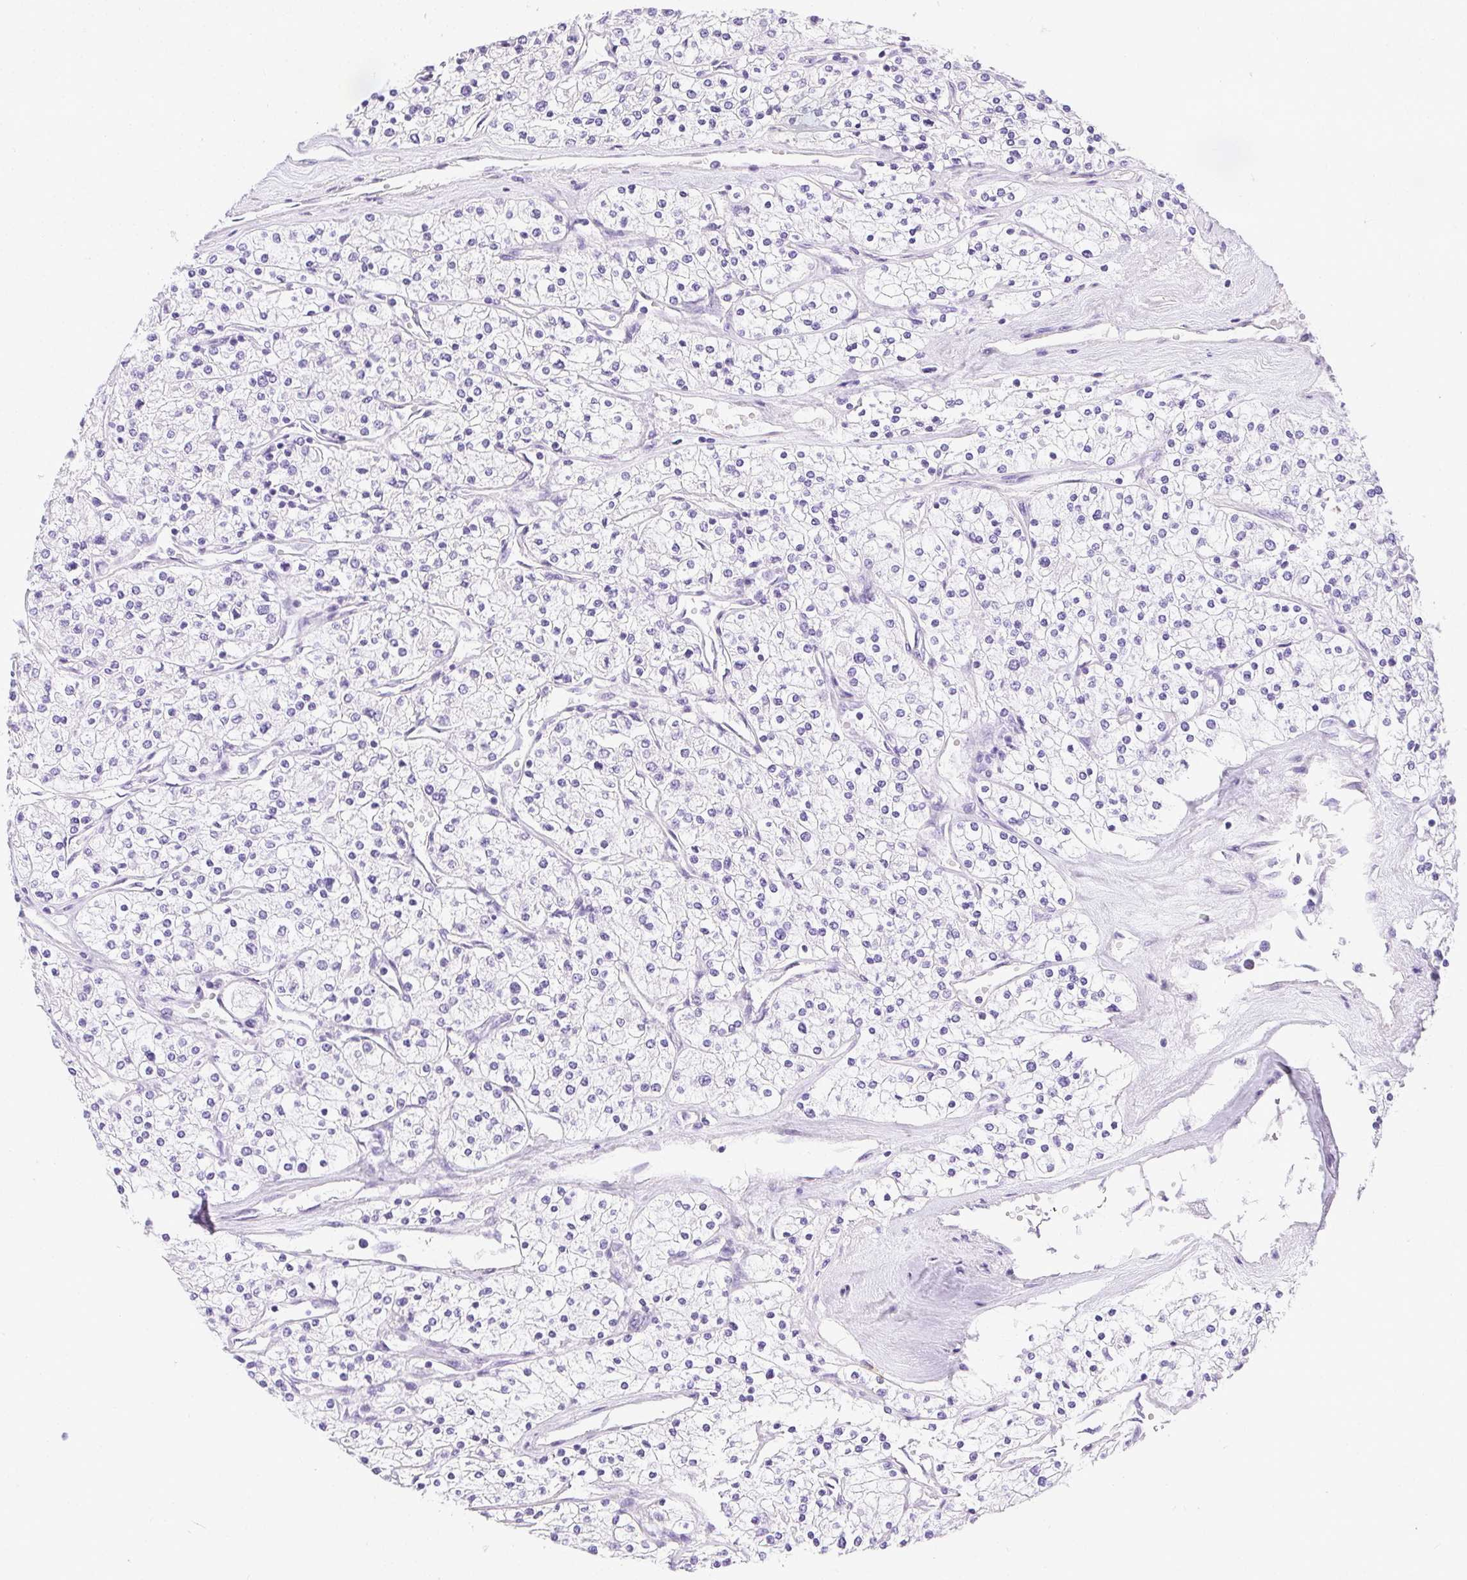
{"staining": {"intensity": "negative", "quantity": "none", "location": "none"}, "tissue": "renal cancer", "cell_type": "Tumor cells", "image_type": "cancer", "snomed": [{"axis": "morphology", "description": "Adenocarcinoma, NOS"}, {"axis": "topography", "description": "Kidney"}], "caption": "DAB (3,3'-diaminobenzidine) immunohistochemical staining of renal cancer demonstrates no significant positivity in tumor cells.", "gene": "PLPPR3", "patient": {"sex": "male", "age": 80}}